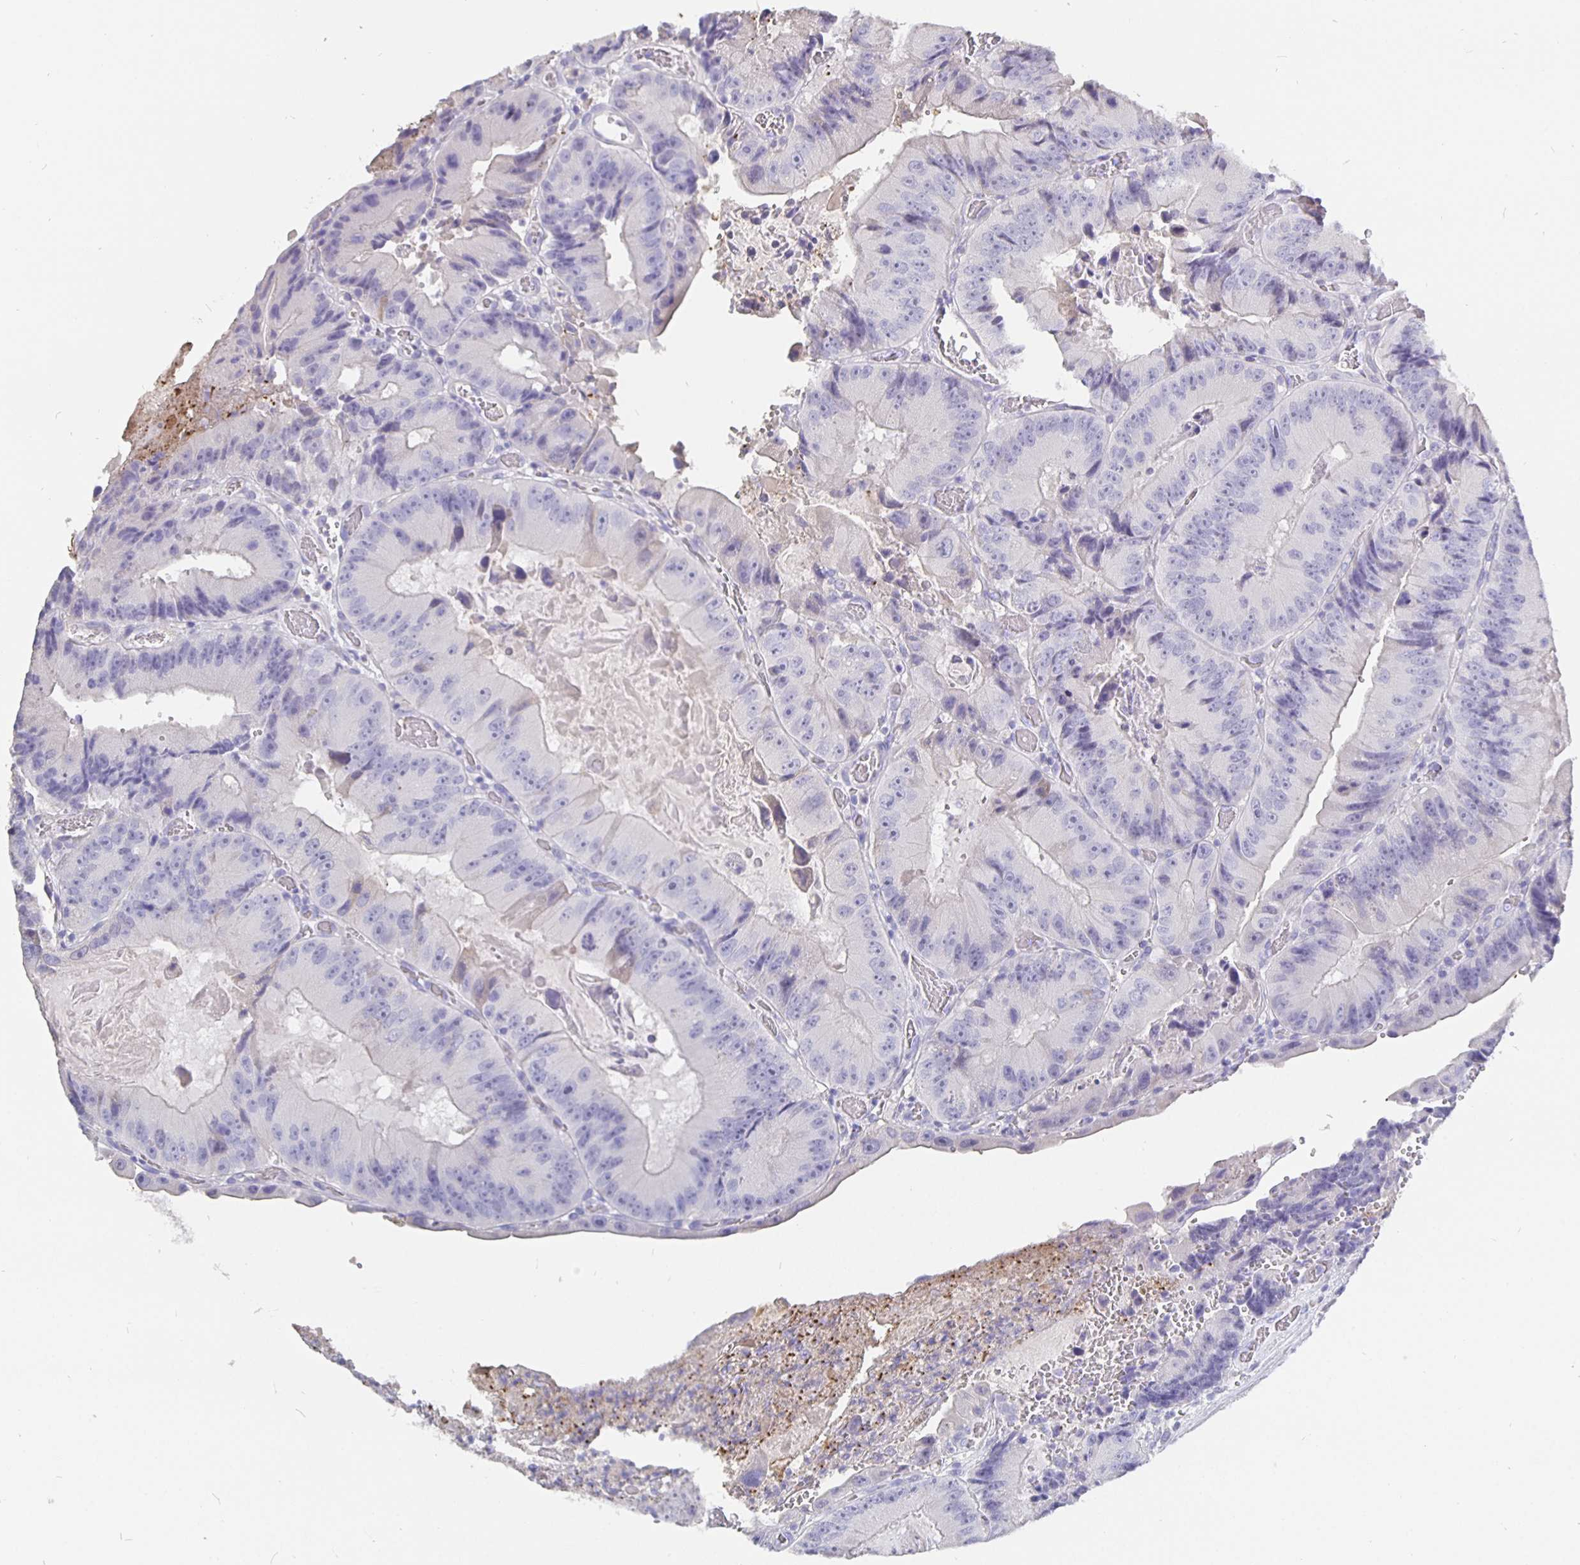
{"staining": {"intensity": "negative", "quantity": "none", "location": "none"}, "tissue": "colorectal cancer", "cell_type": "Tumor cells", "image_type": "cancer", "snomed": [{"axis": "morphology", "description": "Adenocarcinoma, NOS"}, {"axis": "topography", "description": "Colon"}], "caption": "Colorectal cancer (adenocarcinoma) stained for a protein using immunohistochemistry demonstrates no expression tumor cells.", "gene": "CFAP74", "patient": {"sex": "female", "age": 86}}